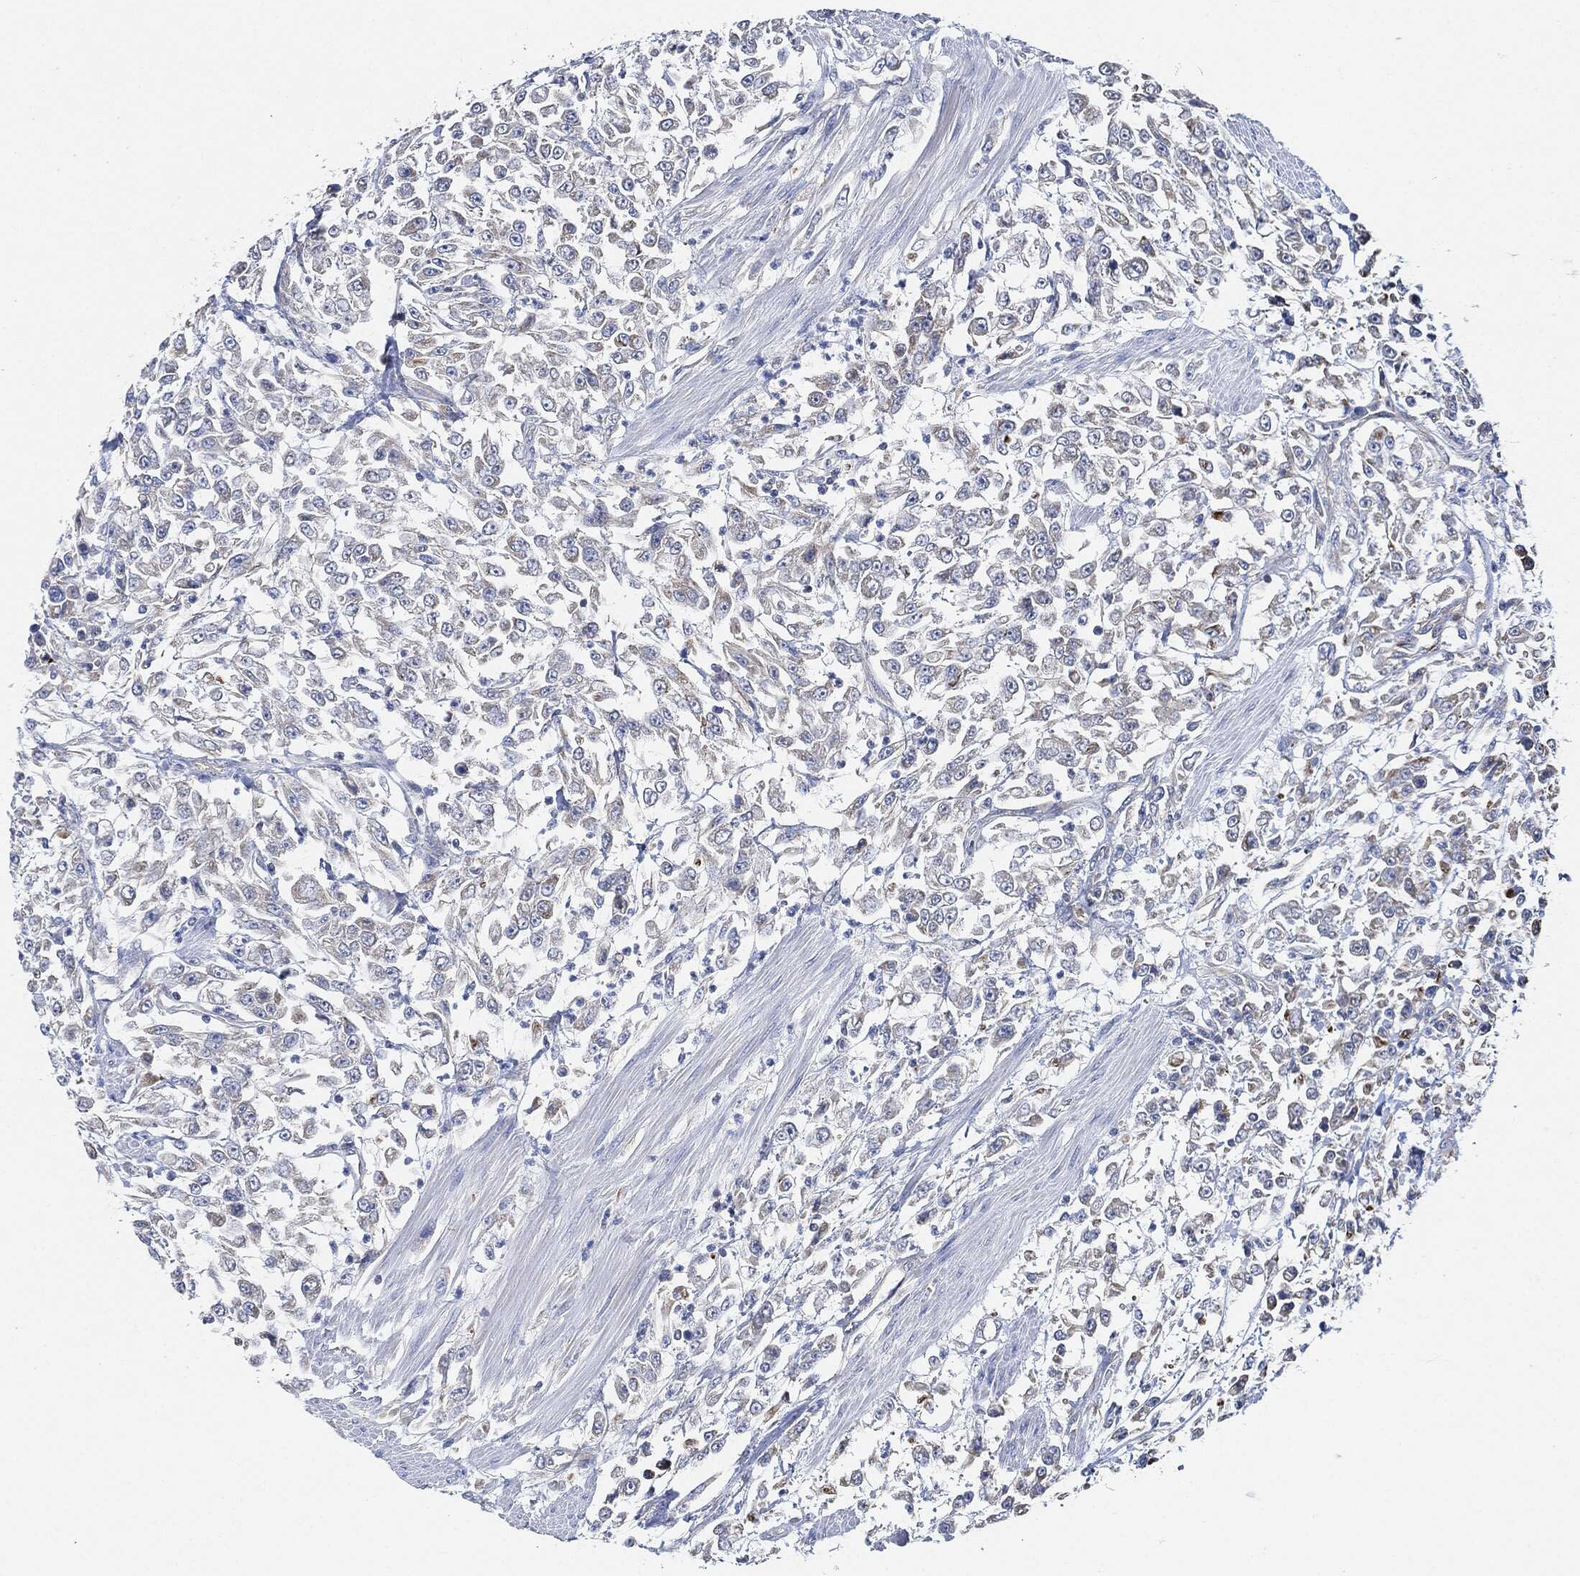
{"staining": {"intensity": "negative", "quantity": "none", "location": "none"}, "tissue": "urothelial cancer", "cell_type": "Tumor cells", "image_type": "cancer", "snomed": [{"axis": "morphology", "description": "Urothelial carcinoma, High grade"}, {"axis": "topography", "description": "Urinary bladder"}], "caption": "DAB immunohistochemical staining of human high-grade urothelial carcinoma displays no significant positivity in tumor cells.", "gene": "THSD1", "patient": {"sex": "male", "age": 46}}